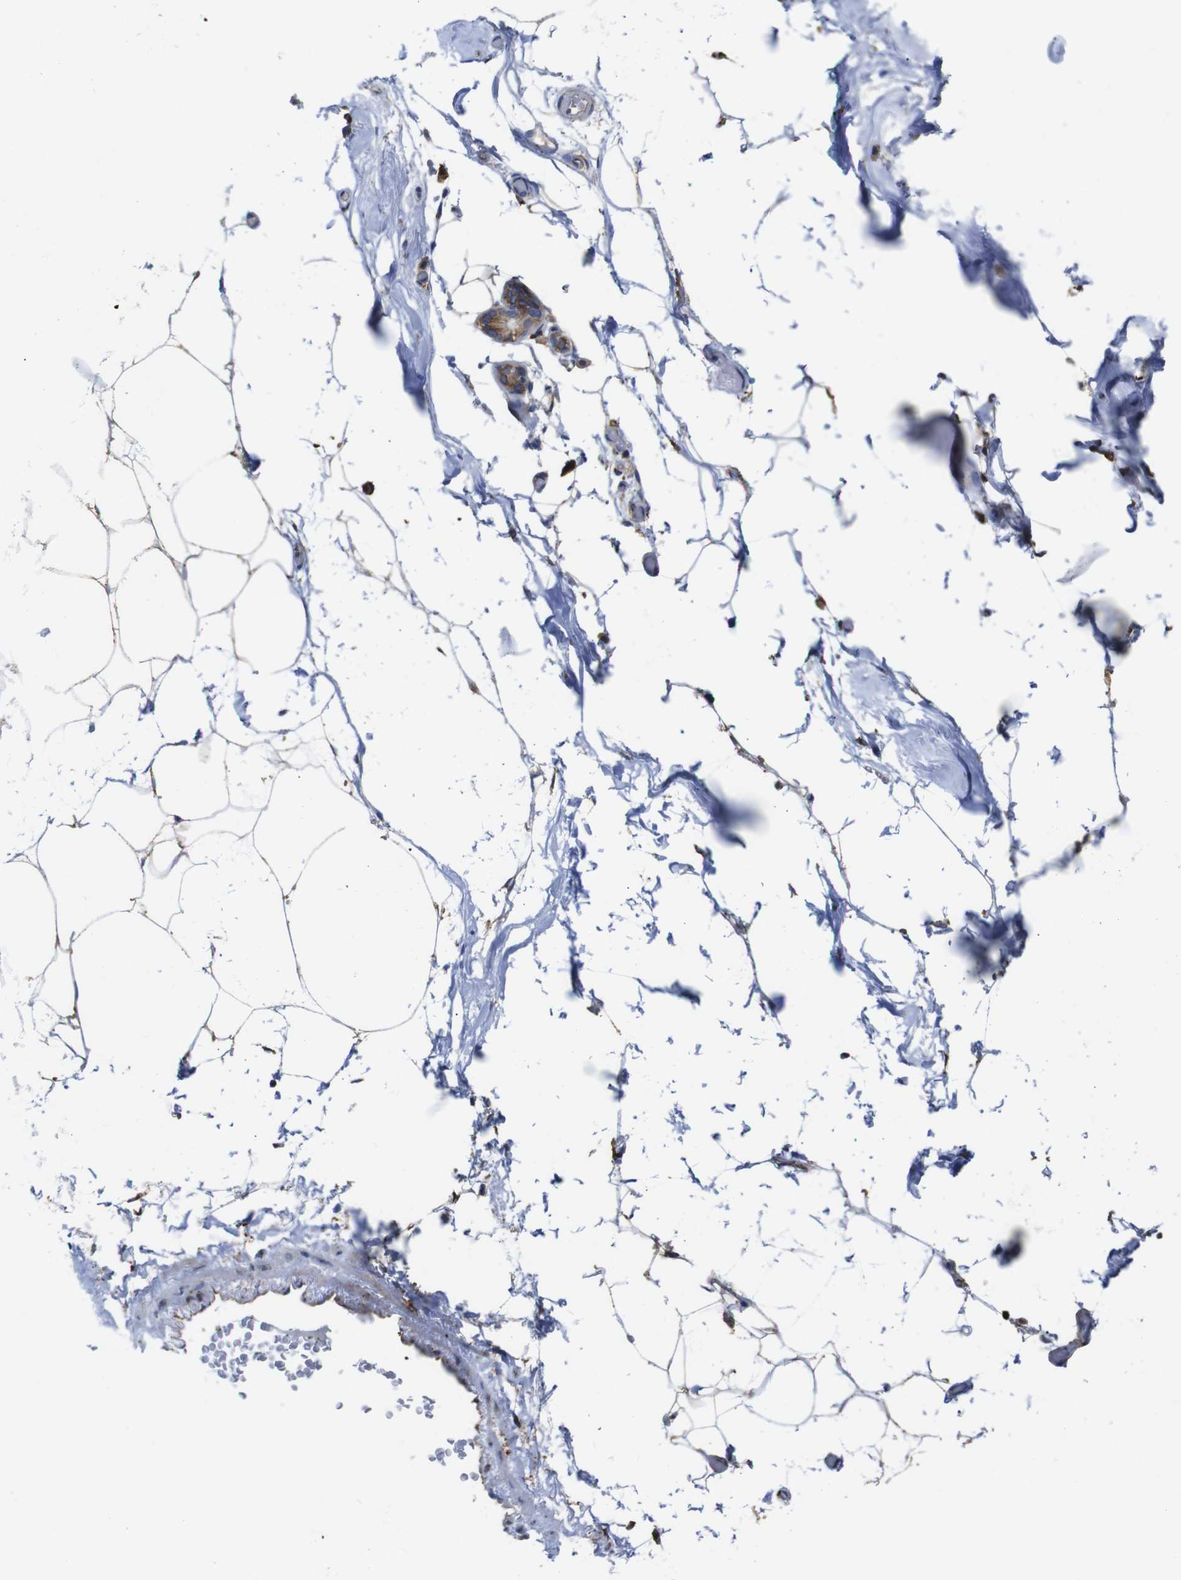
{"staining": {"intensity": "moderate", "quantity": ">75%", "location": "cytoplasmic/membranous"}, "tissue": "adipose tissue", "cell_type": "Adipocytes", "image_type": "normal", "snomed": [{"axis": "morphology", "description": "Normal tissue, NOS"}, {"axis": "topography", "description": "Breast"}, {"axis": "topography", "description": "Soft tissue"}], "caption": "About >75% of adipocytes in unremarkable human adipose tissue reveal moderate cytoplasmic/membranous protein positivity as visualized by brown immunohistochemical staining.", "gene": "PPIB", "patient": {"sex": "female", "age": 75}}